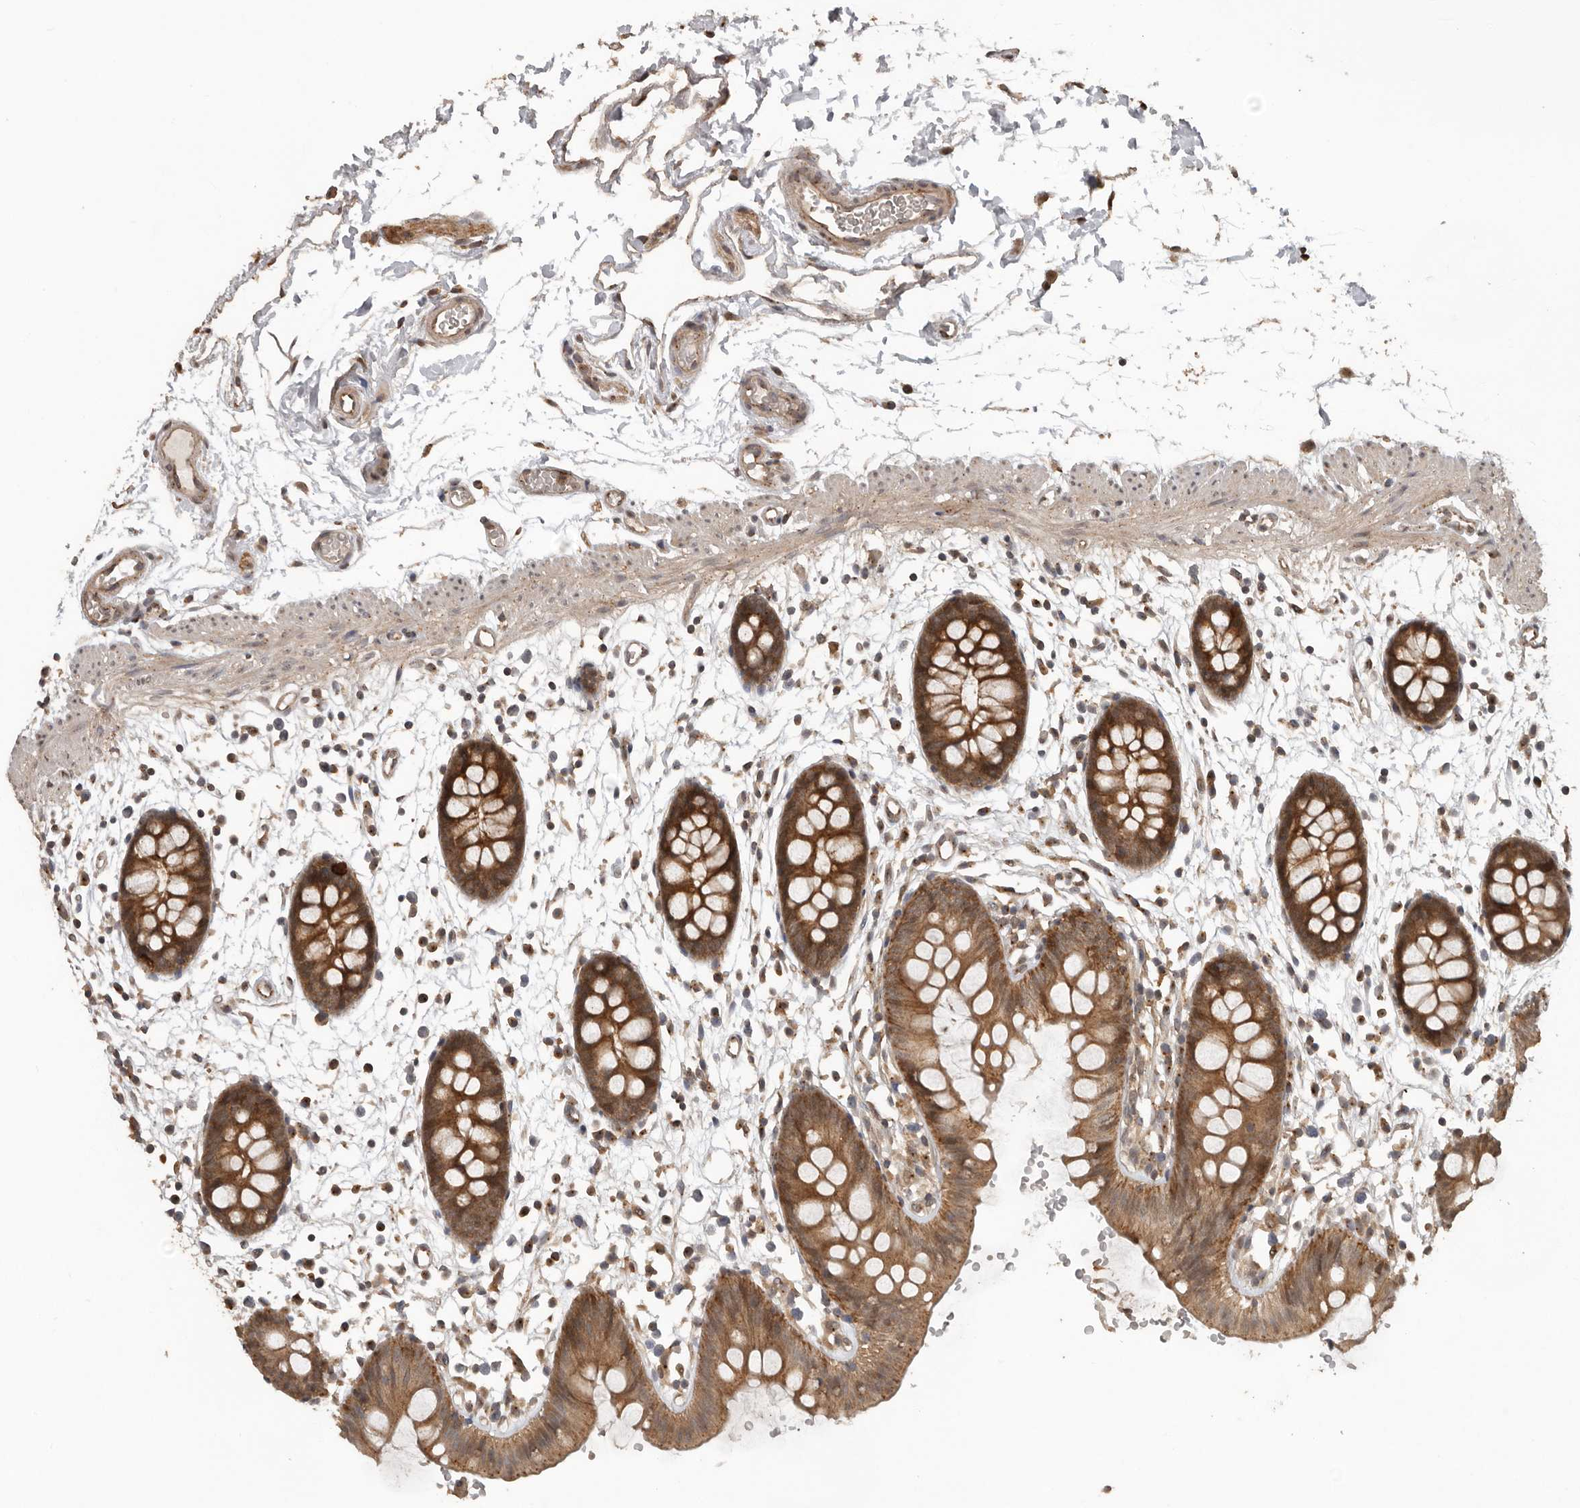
{"staining": {"intensity": "moderate", "quantity": ">75%", "location": "cytoplasmic/membranous"}, "tissue": "colon", "cell_type": "Endothelial cells", "image_type": "normal", "snomed": [{"axis": "morphology", "description": "Normal tissue, NOS"}, {"axis": "topography", "description": "Colon"}], "caption": "Protein analysis of normal colon reveals moderate cytoplasmic/membranous expression in about >75% of endothelial cells. The protein is shown in brown color, while the nuclei are stained blue.", "gene": "CEP350", "patient": {"sex": "male", "age": 56}}